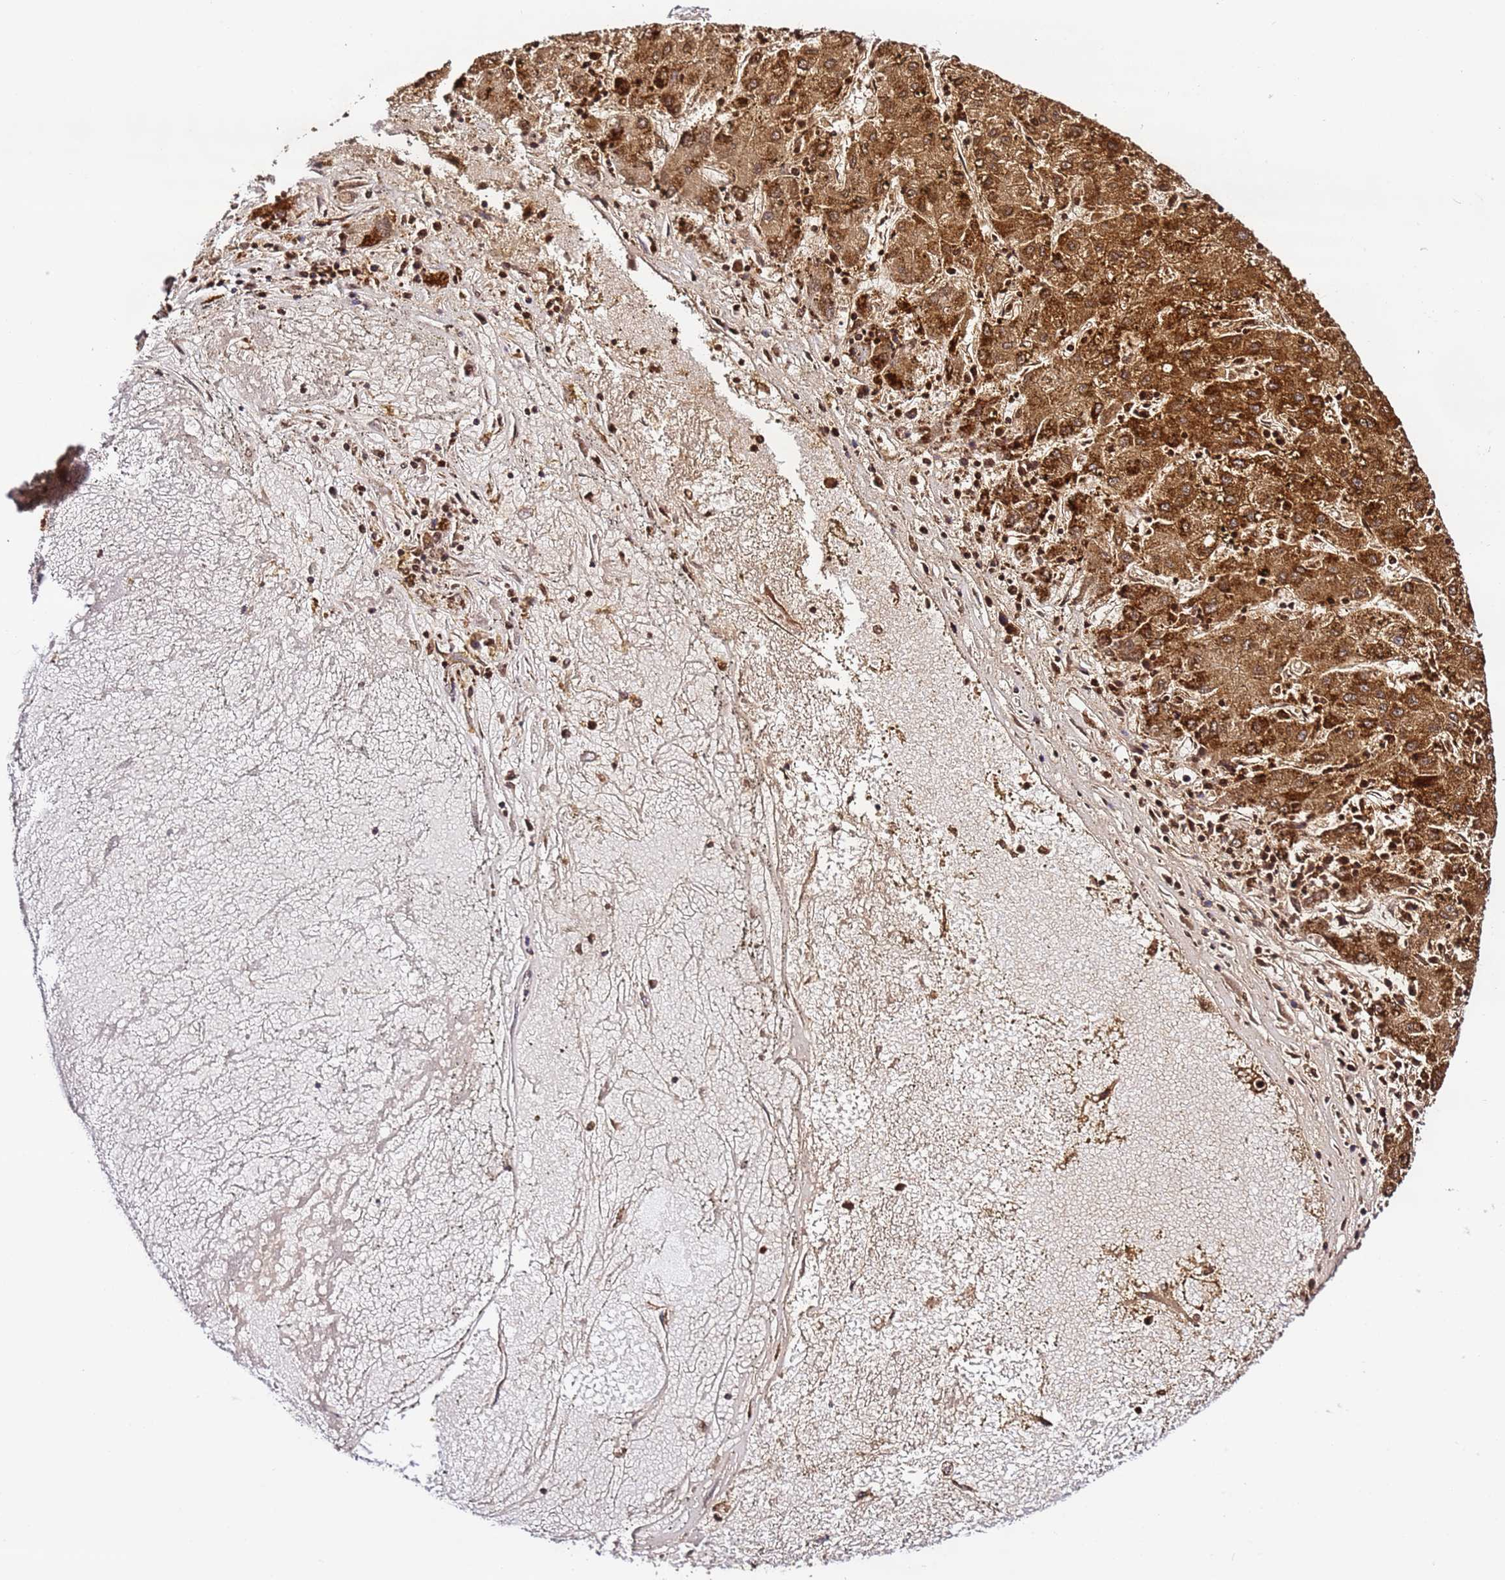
{"staining": {"intensity": "strong", "quantity": ">75%", "location": "cytoplasmic/membranous"}, "tissue": "liver cancer", "cell_type": "Tumor cells", "image_type": "cancer", "snomed": [{"axis": "morphology", "description": "Carcinoma, Hepatocellular, NOS"}, {"axis": "topography", "description": "Liver"}], "caption": "Liver hepatocellular carcinoma stained with DAB immunohistochemistry (IHC) demonstrates high levels of strong cytoplasmic/membranous positivity in about >75% of tumor cells.", "gene": "HSPE1", "patient": {"sex": "male", "age": 72}}